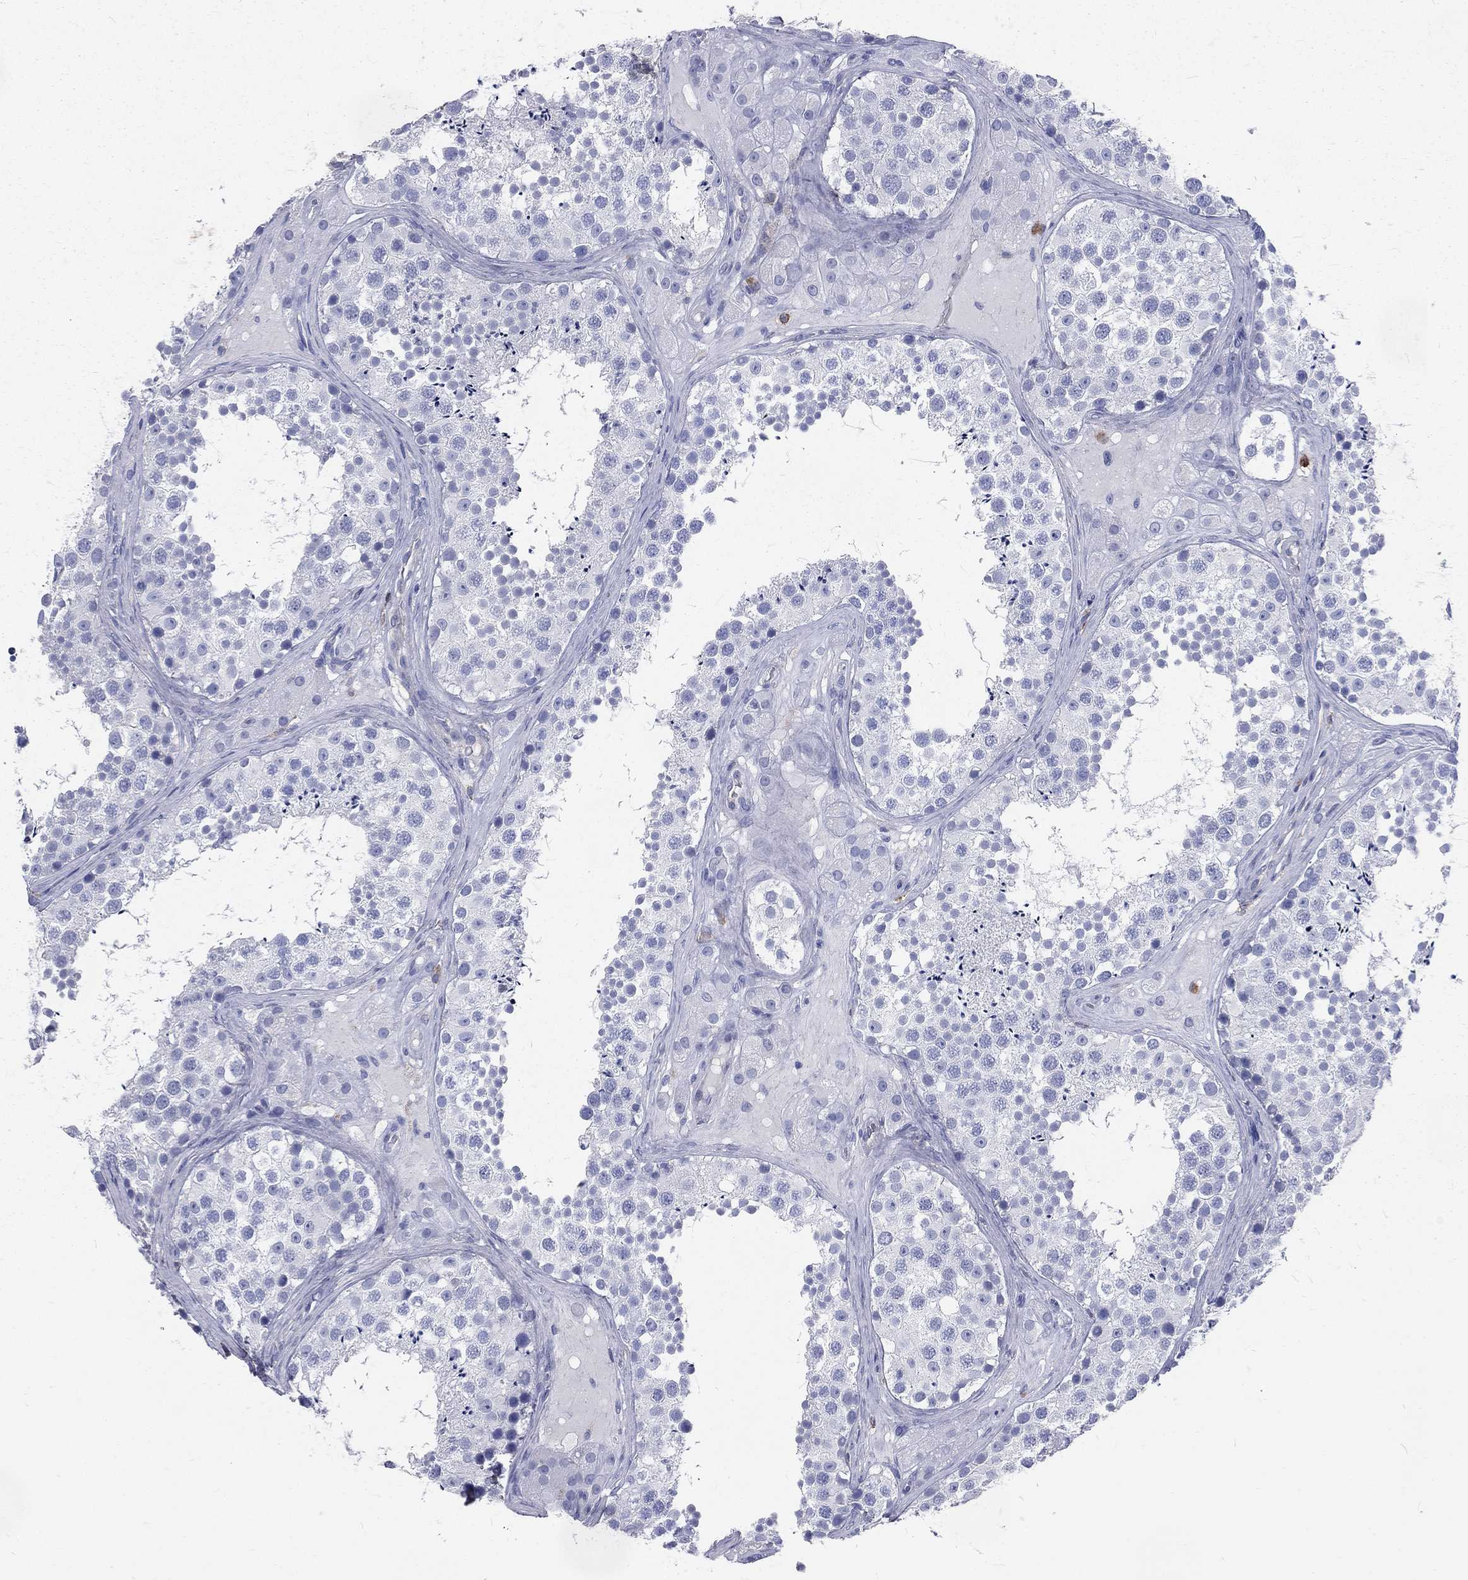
{"staining": {"intensity": "negative", "quantity": "none", "location": "none"}, "tissue": "testis", "cell_type": "Cells in seminiferous ducts", "image_type": "normal", "snomed": [{"axis": "morphology", "description": "Normal tissue, NOS"}, {"axis": "topography", "description": "Testis"}], "caption": "Protein analysis of normal testis demonstrates no significant expression in cells in seminiferous ducts.", "gene": "BASP1", "patient": {"sex": "male", "age": 41}}